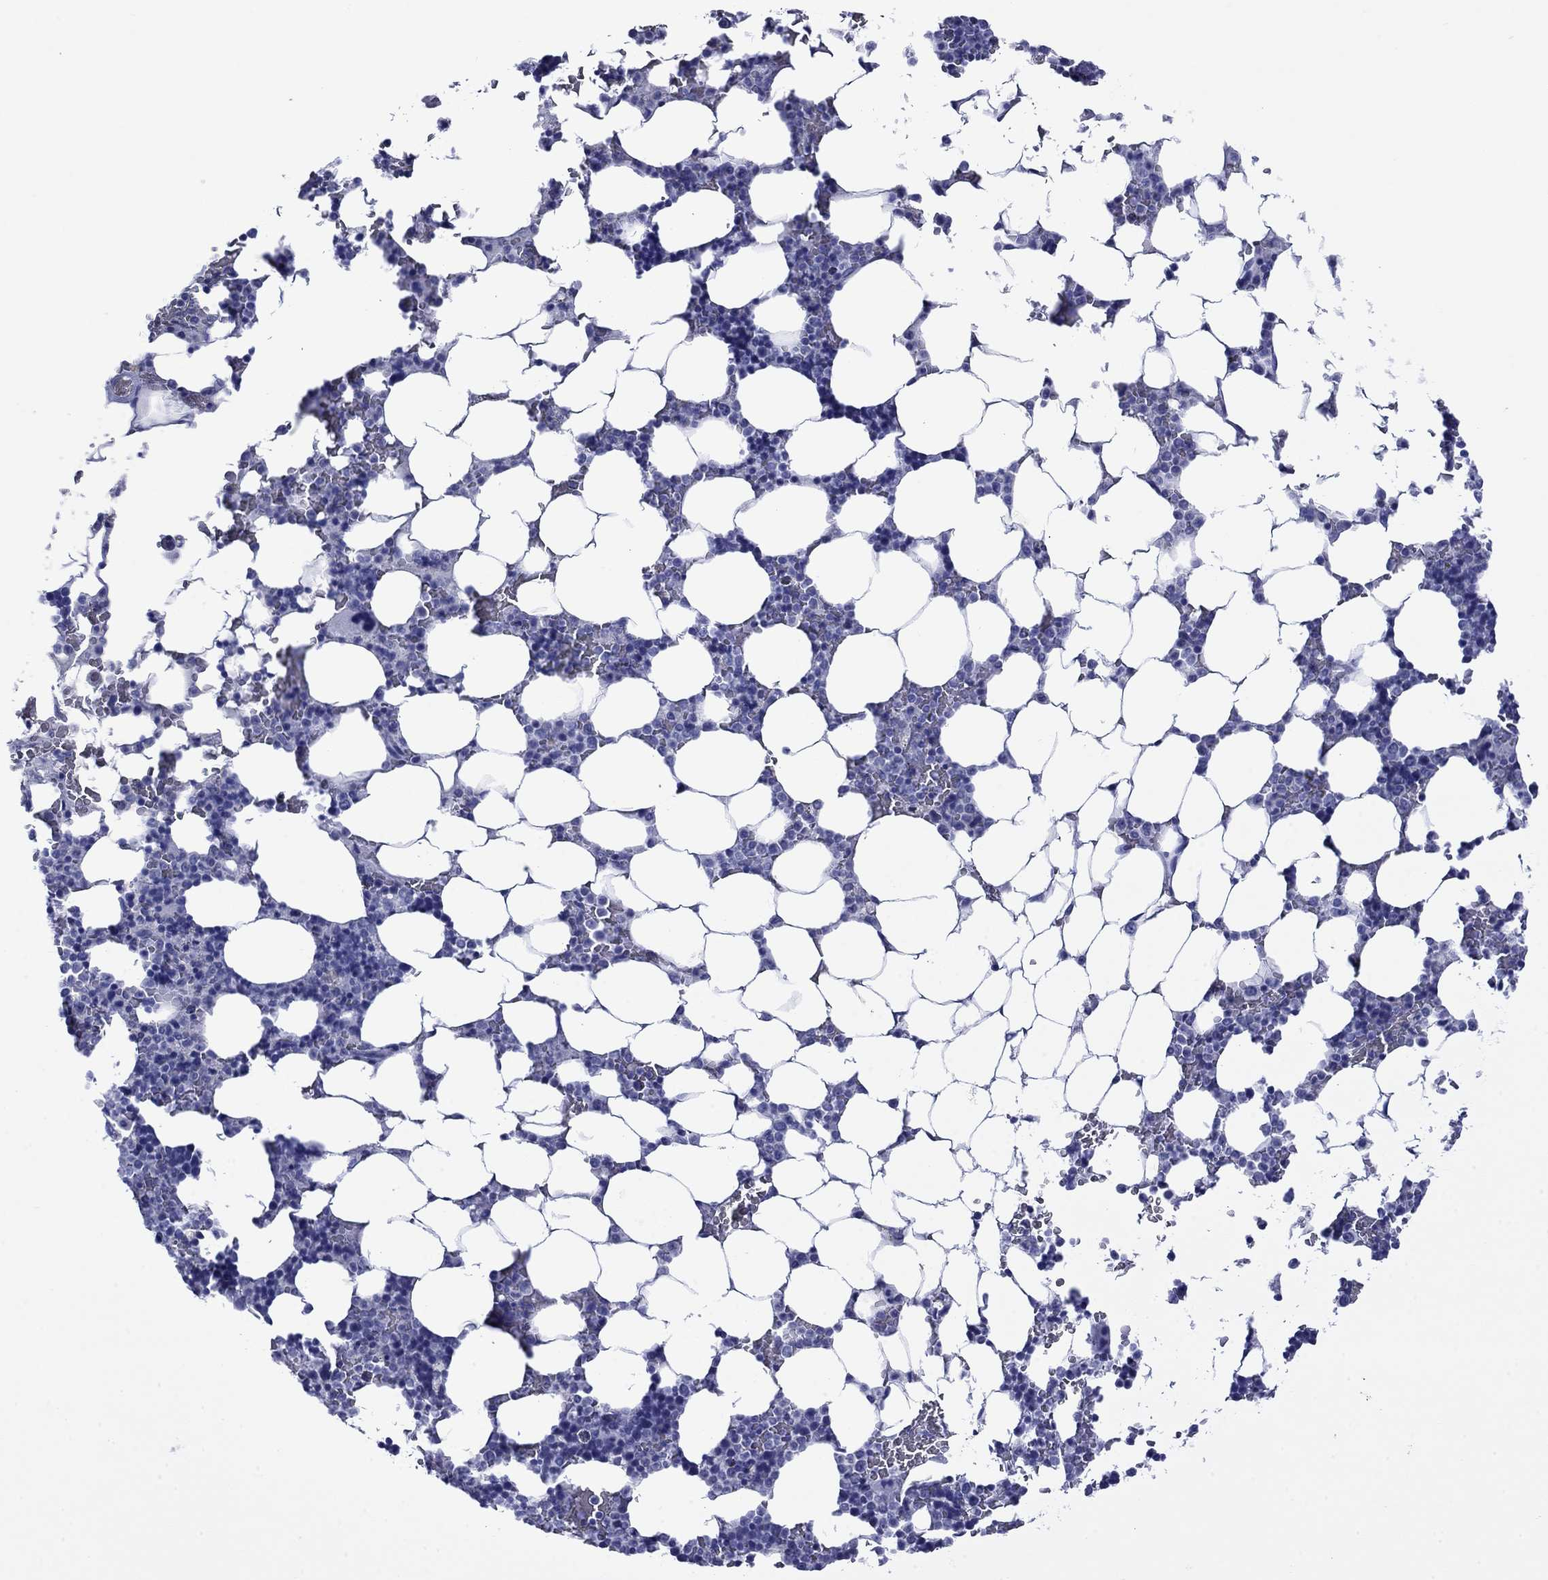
{"staining": {"intensity": "negative", "quantity": "none", "location": "none"}, "tissue": "bone marrow", "cell_type": "Hematopoietic cells", "image_type": "normal", "snomed": [{"axis": "morphology", "description": "Normal tissue, NOS"}, {"axis": "topography", "description": "Bone marrow"}], "caption": "The histopathology image displays no staining of hematopoietic cells in unremarkable bone marrow. (Immunohistochemistry, brightfield microscopy, high magnification).", "gene": "GIP", "patient": {"sex": "male", "age": 51}}